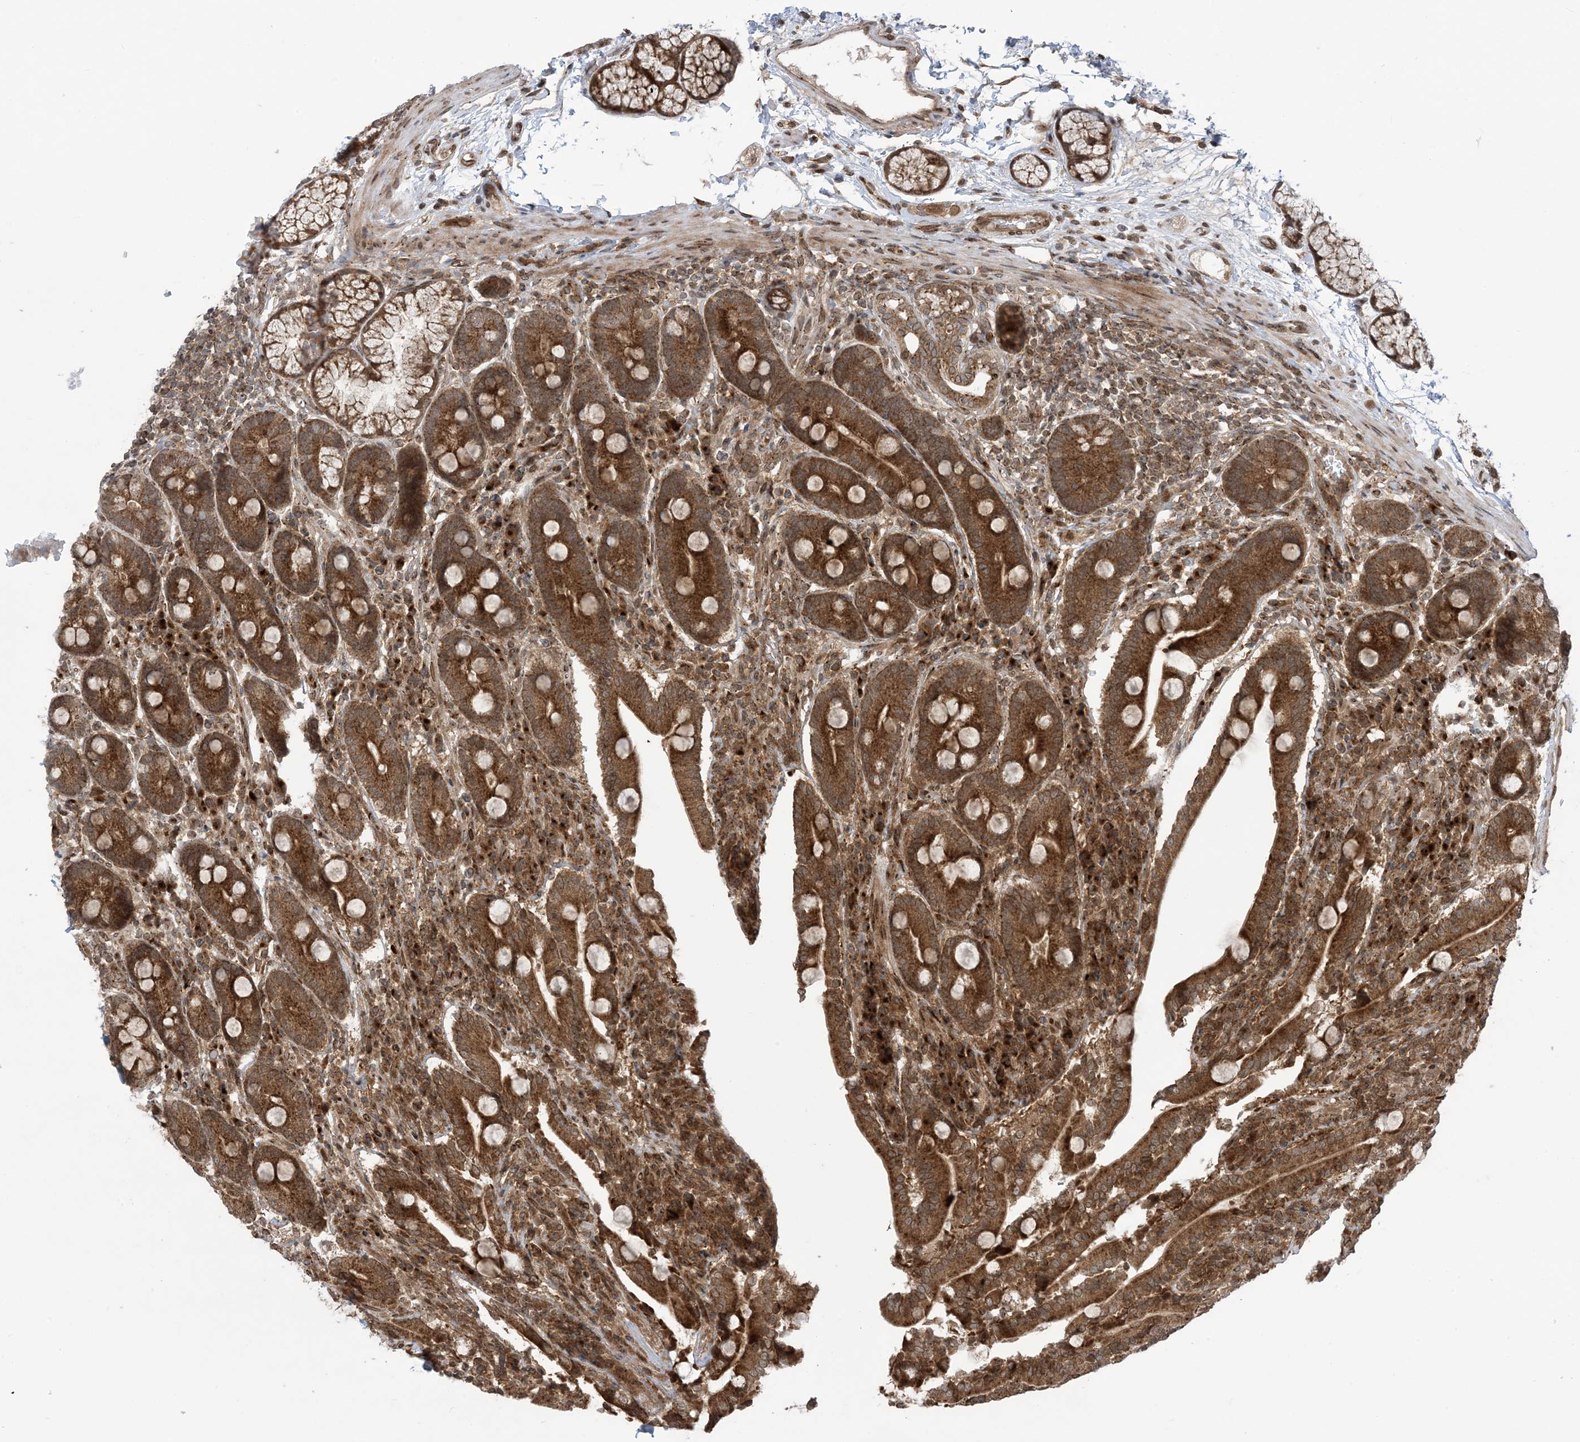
{"staining": {"intensity": "strong", "quantity": ">75%", "location": "cytoplasmic/membranous"}, "tissue": "duodenum", "cell_type": "Glandular cells", "image_type": "normal", "snomed": [{"axis": "morphology", "description": "Normal tissue, NOS"}, {"axis": "topography", "description": "Duodenum"}], "caption": "Duodenum stained with immunohistochemistry (IHC) reveals strong cytoplasmic/membranous positivity in approximately >75% of glandular cells.", "gene": "CASP4", "patient": {"sex": "male", "age": 35}}